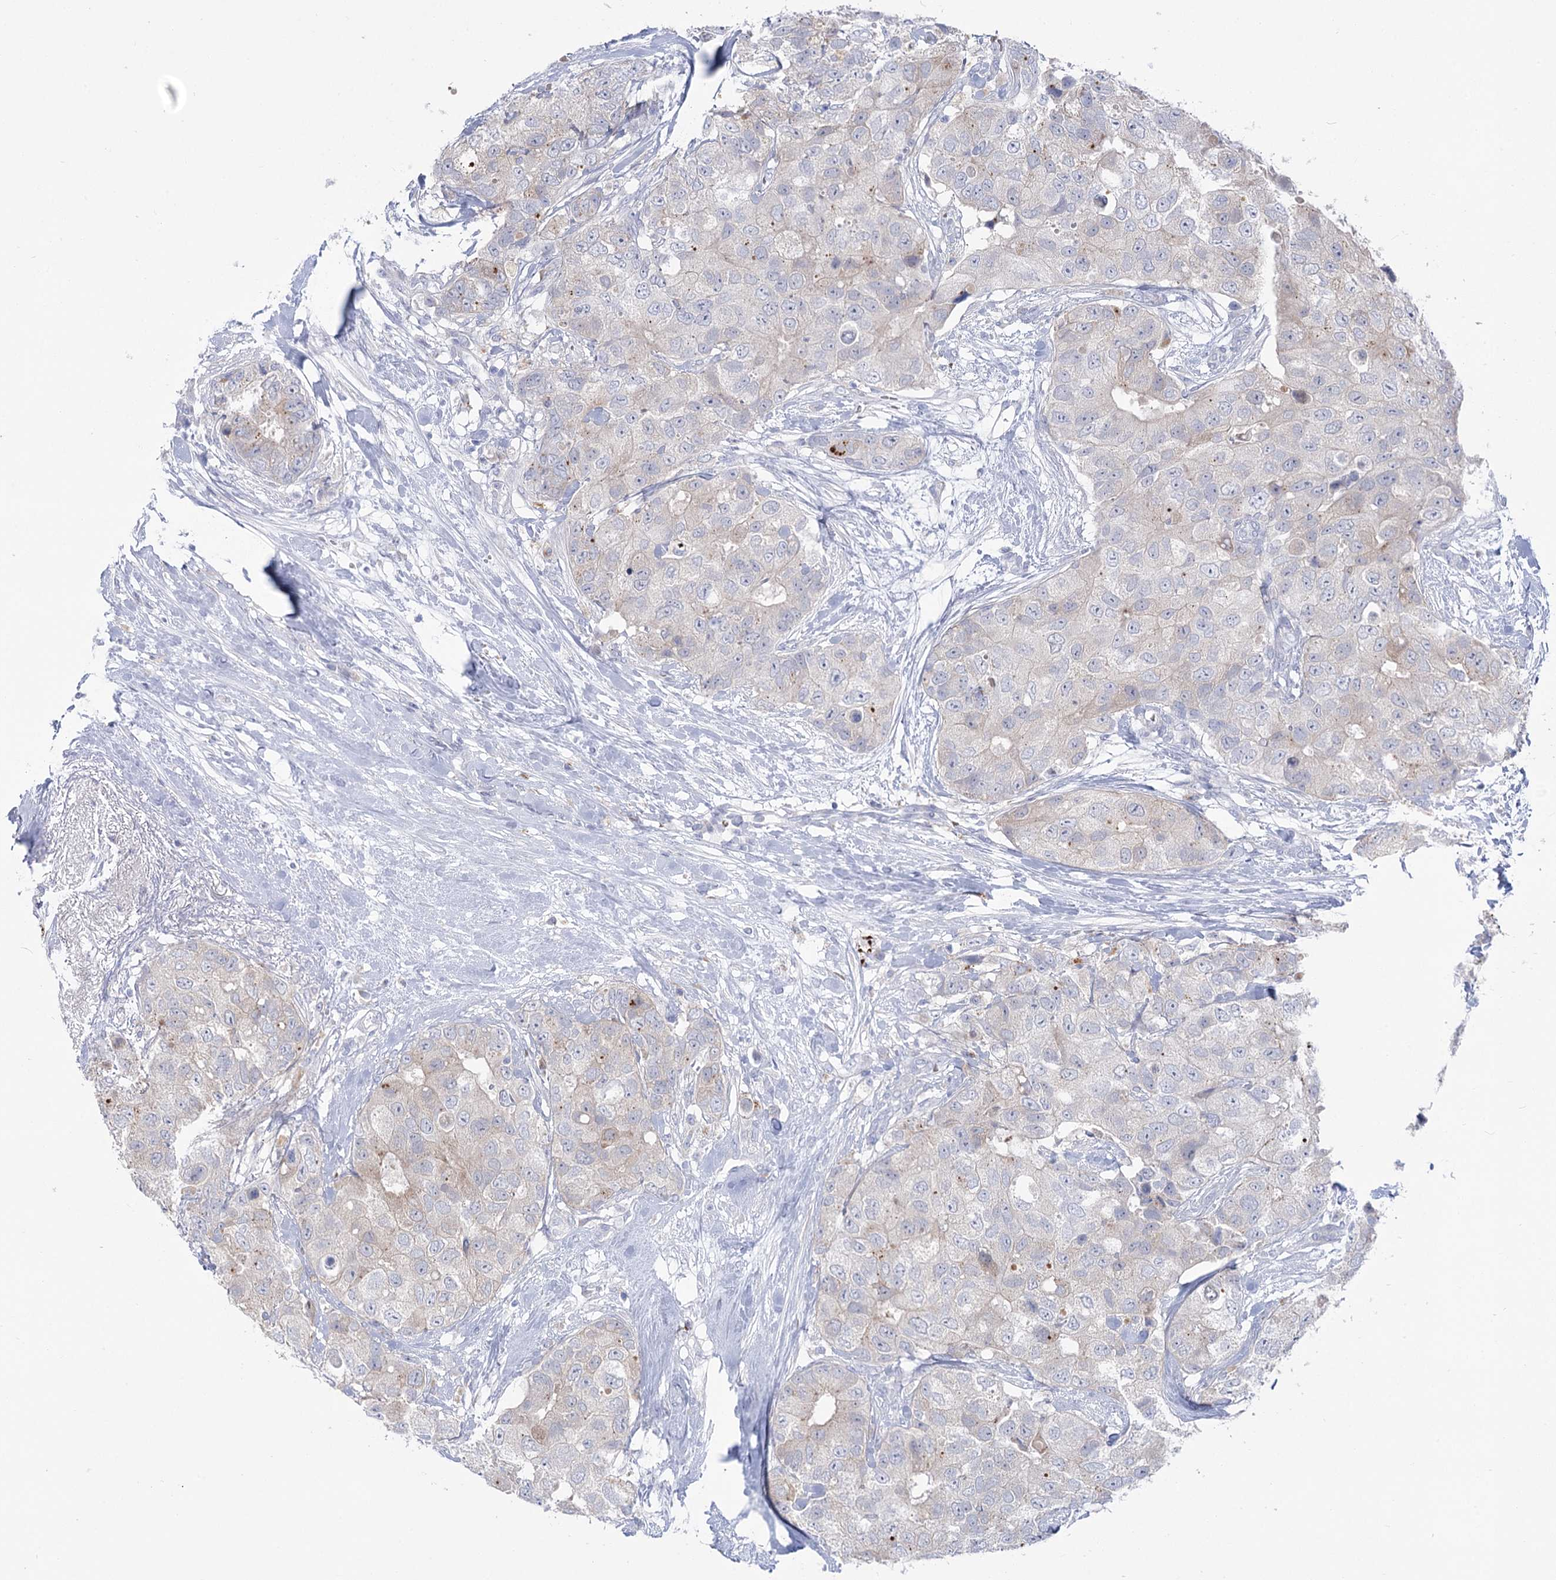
{"staining": {"intensity": "weak", "quantity": "<25%", "location": "cytoplasmic/membranous"}, "tissue": "breast cancer", "cell_type": "Tumor cells", "image_type": "cancer", "snomed": [{"axis": "morphology", "description": "Duct carcinoma"}, {"axis": "topography", "description": "Breast"}], "caption": "High magnification brightfield microscopy of breast cancer (infiltrating ductal carcinoma) stained with DAB (3,3'-diaminobenzidine) (brown) and counterstained with hematoxylin (blue): tumor cells show no significant expression.", "gene": "SIAE", "patient": {"sex": "female", "age": 62}}